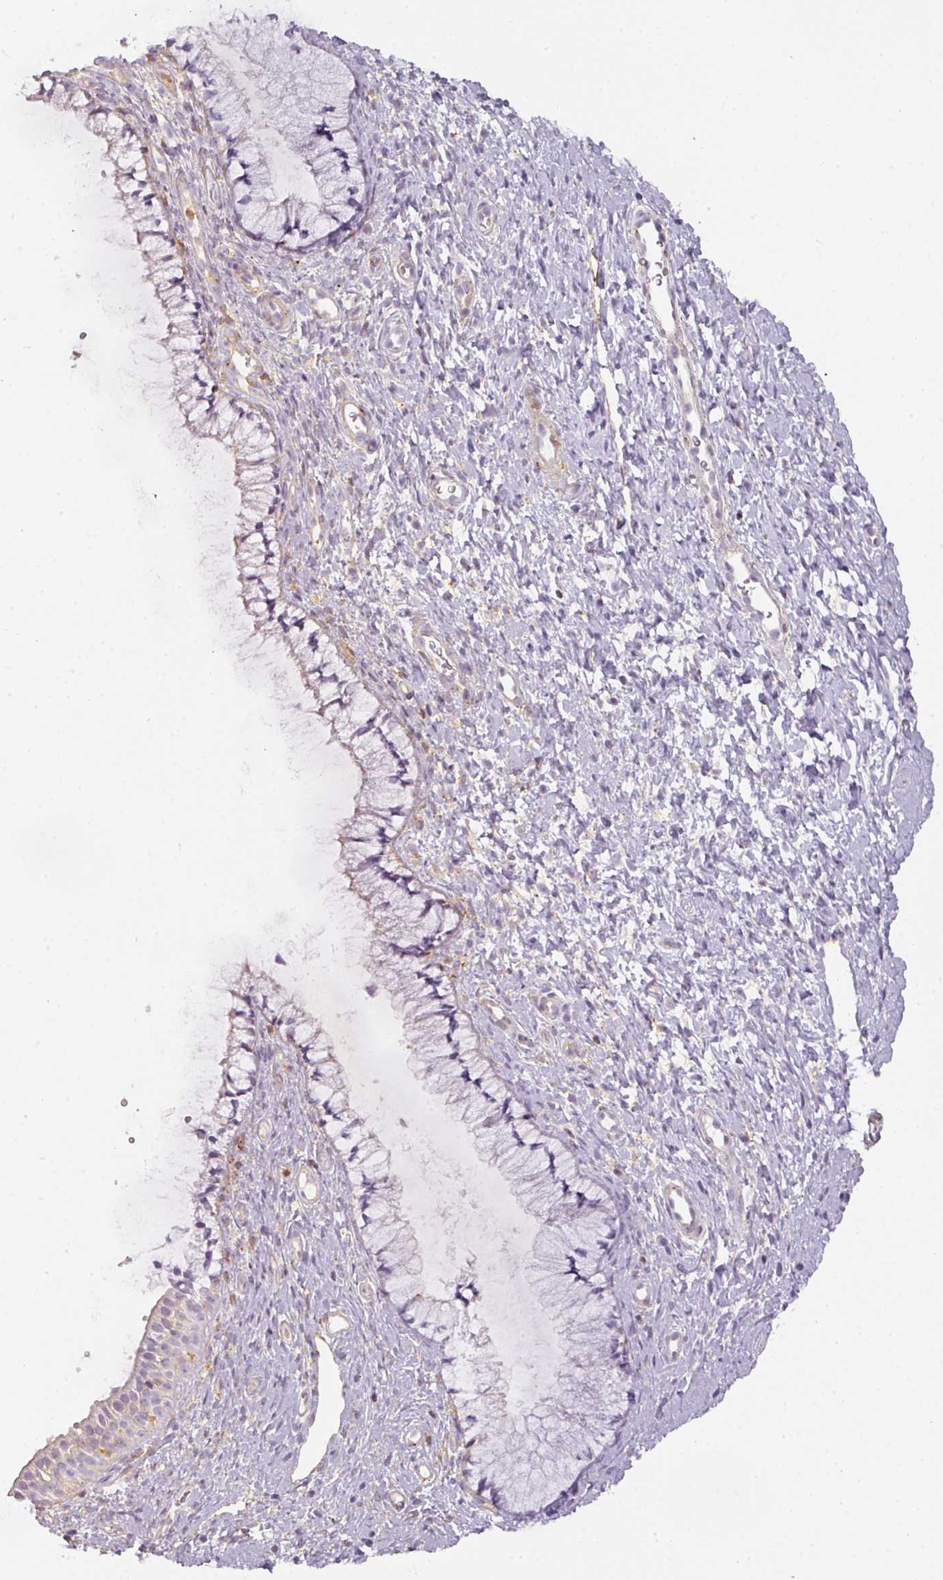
{"staining": {"intensity": "negative", "quantity": "none", "location": "none"}, "tissue": "cervix", "cell_type": "Glandular cells", "image_type": "normal", "snomed": [{"axis": "morphology", "description": "Normal tissue, NOS"}, {"axis": "topography", "description": "Cervix"}], "caption": "Image shows no significant protein expression in glandular cells of normal cervix.", "gene": "TMEM42", "patient": {"sex": "female", "age": 36}}